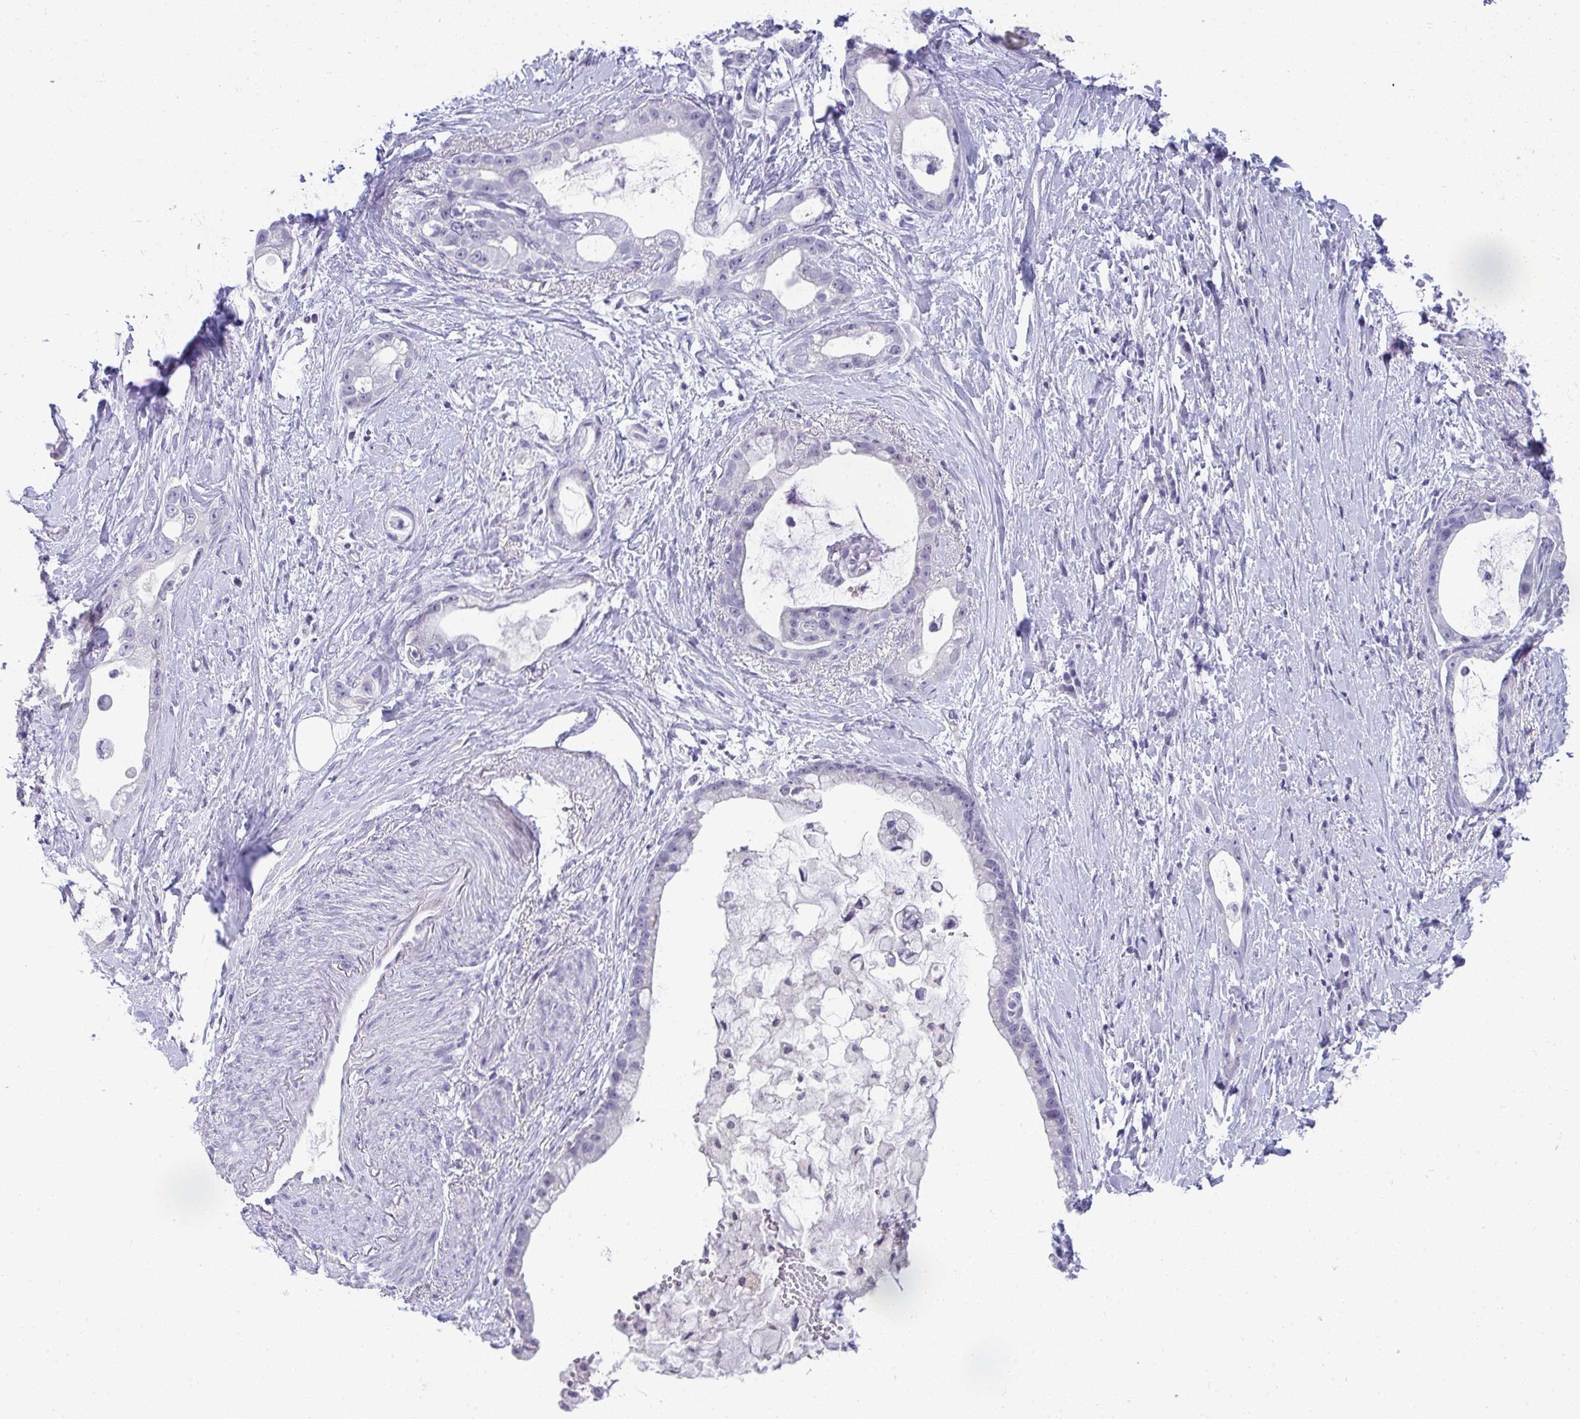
{"staining": {"intensity": "negative", "quantity": "none", "location": "none"}, "tissue": "stomach cancer", "cell_type": "Tumor cells", "image_type": "cancer", "snomed": [{"axis": "morphology", "description": "Adenocarcinoma, NOS"}, {"axis": "topography", "description": "Stomach"}], "caption": "A photomicrograph of stomach adenocarcinoma stained for a protein displays no brown staining in tumor cells.", "gene": "TMEM82", "patient": {"sex": "male", "age": 55}}